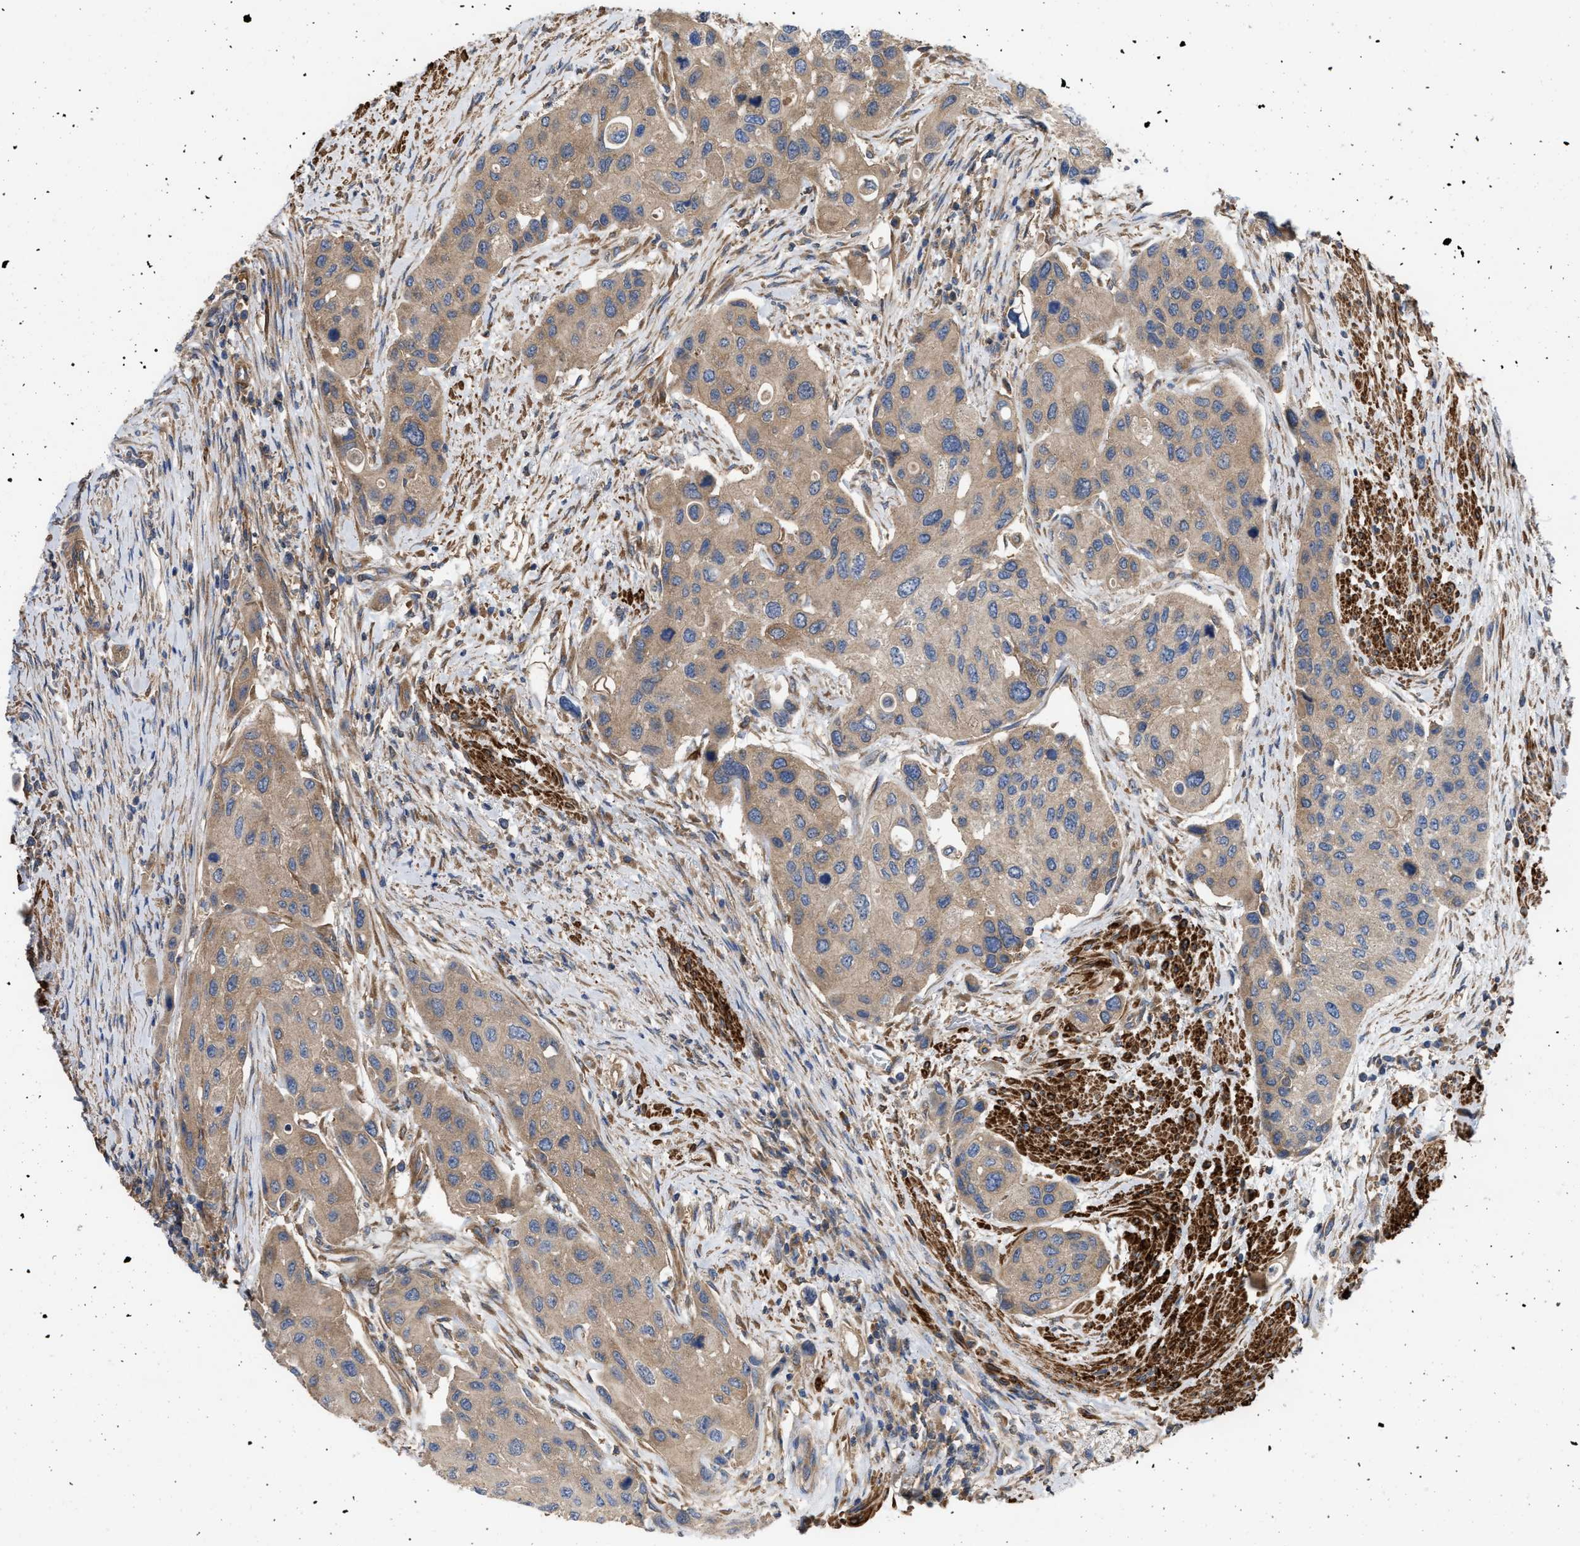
{"staining": {"intensity": "weak", "quantity": ">75%", "location": "cytoplasmic/membranous"}, "tissue": "urothelial cancer", "cell_type": "Tumor cells", "image_type": "cancer", "snomed": [{"axis": "morphology", "description": "Urothelial carcinoma, High grade"}, {"axis": "topography", "description": "Urinary bladder"}], "caption": "A photomicrograph of urothelial cancer stained for a protein shows weak cytoplasmic/membranous brown staining in tumor cells.", "gene": "RABEP1", "patient": {"sex": "female", "age": 56}}